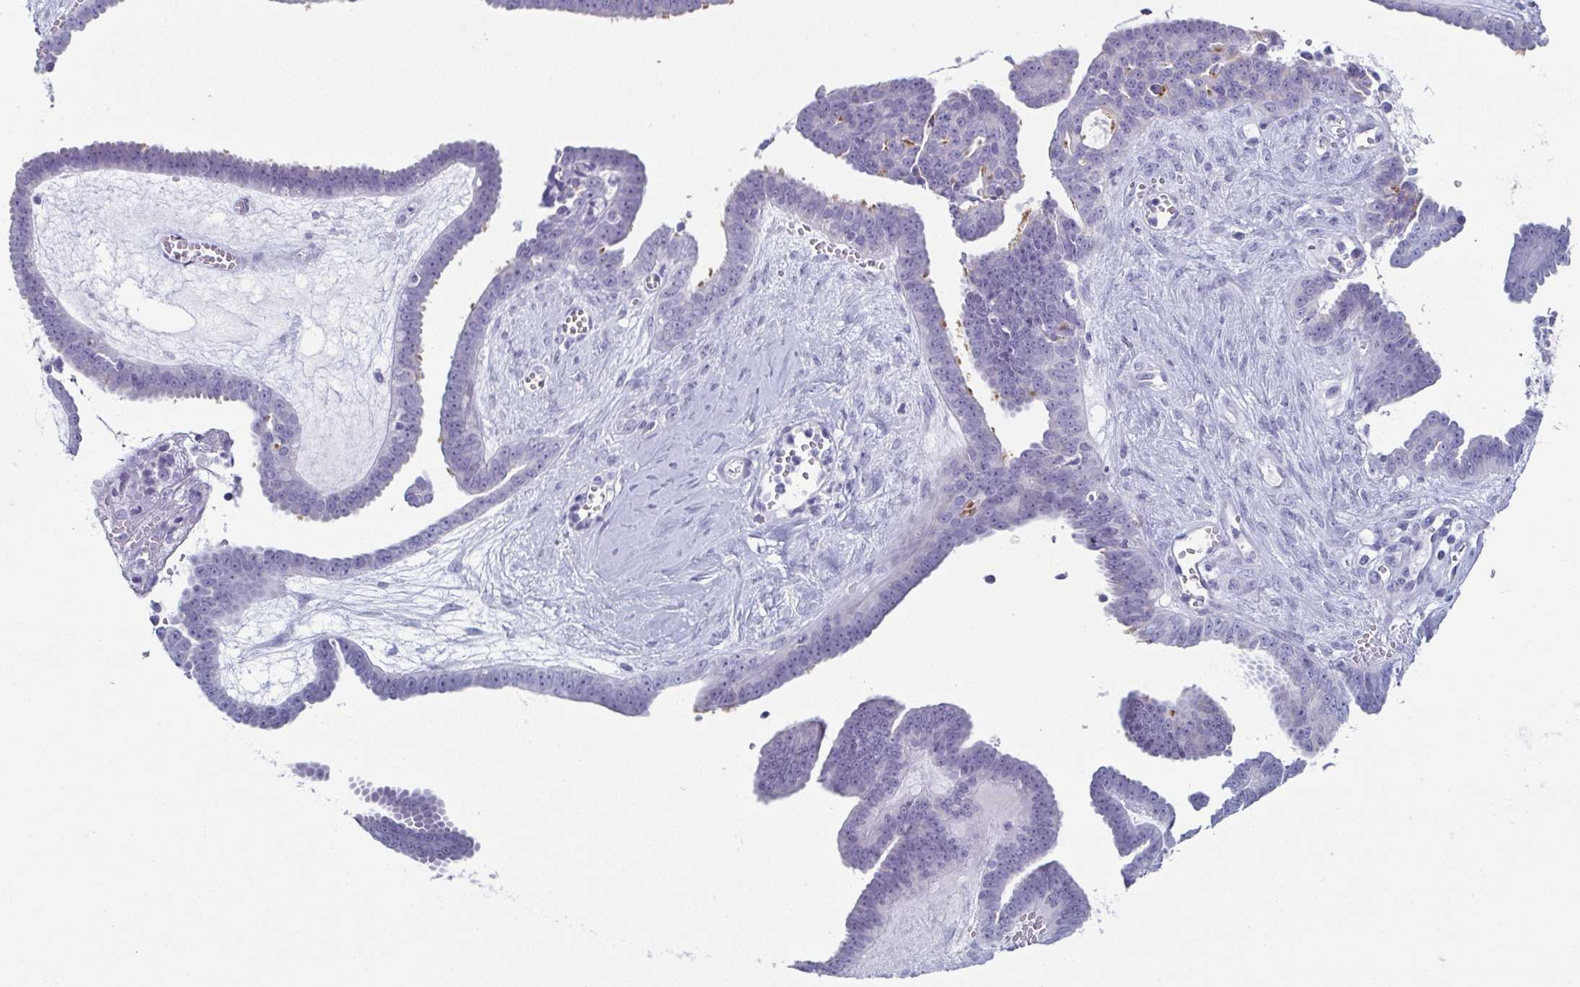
{"staining": {"intensity": "negative", "quantity": "none", "location": "none"}, "tissue": "ovarian cancer", "cell_type": "Tumor cells", "image_type": "cancer", "snomed": [{"axis": "morphology", "description": "Cystadenocarcinoma, serous, NOS"}, {"axis": "topography", "description": "Ovary"}], "caption": "Immunohistochemical staining of serous cystadenocarcinoma (ovarian) displays no significant positivity in tumor cells.", "gene": "ENKUR", "patient": {"sex": "female", "age": 71}}